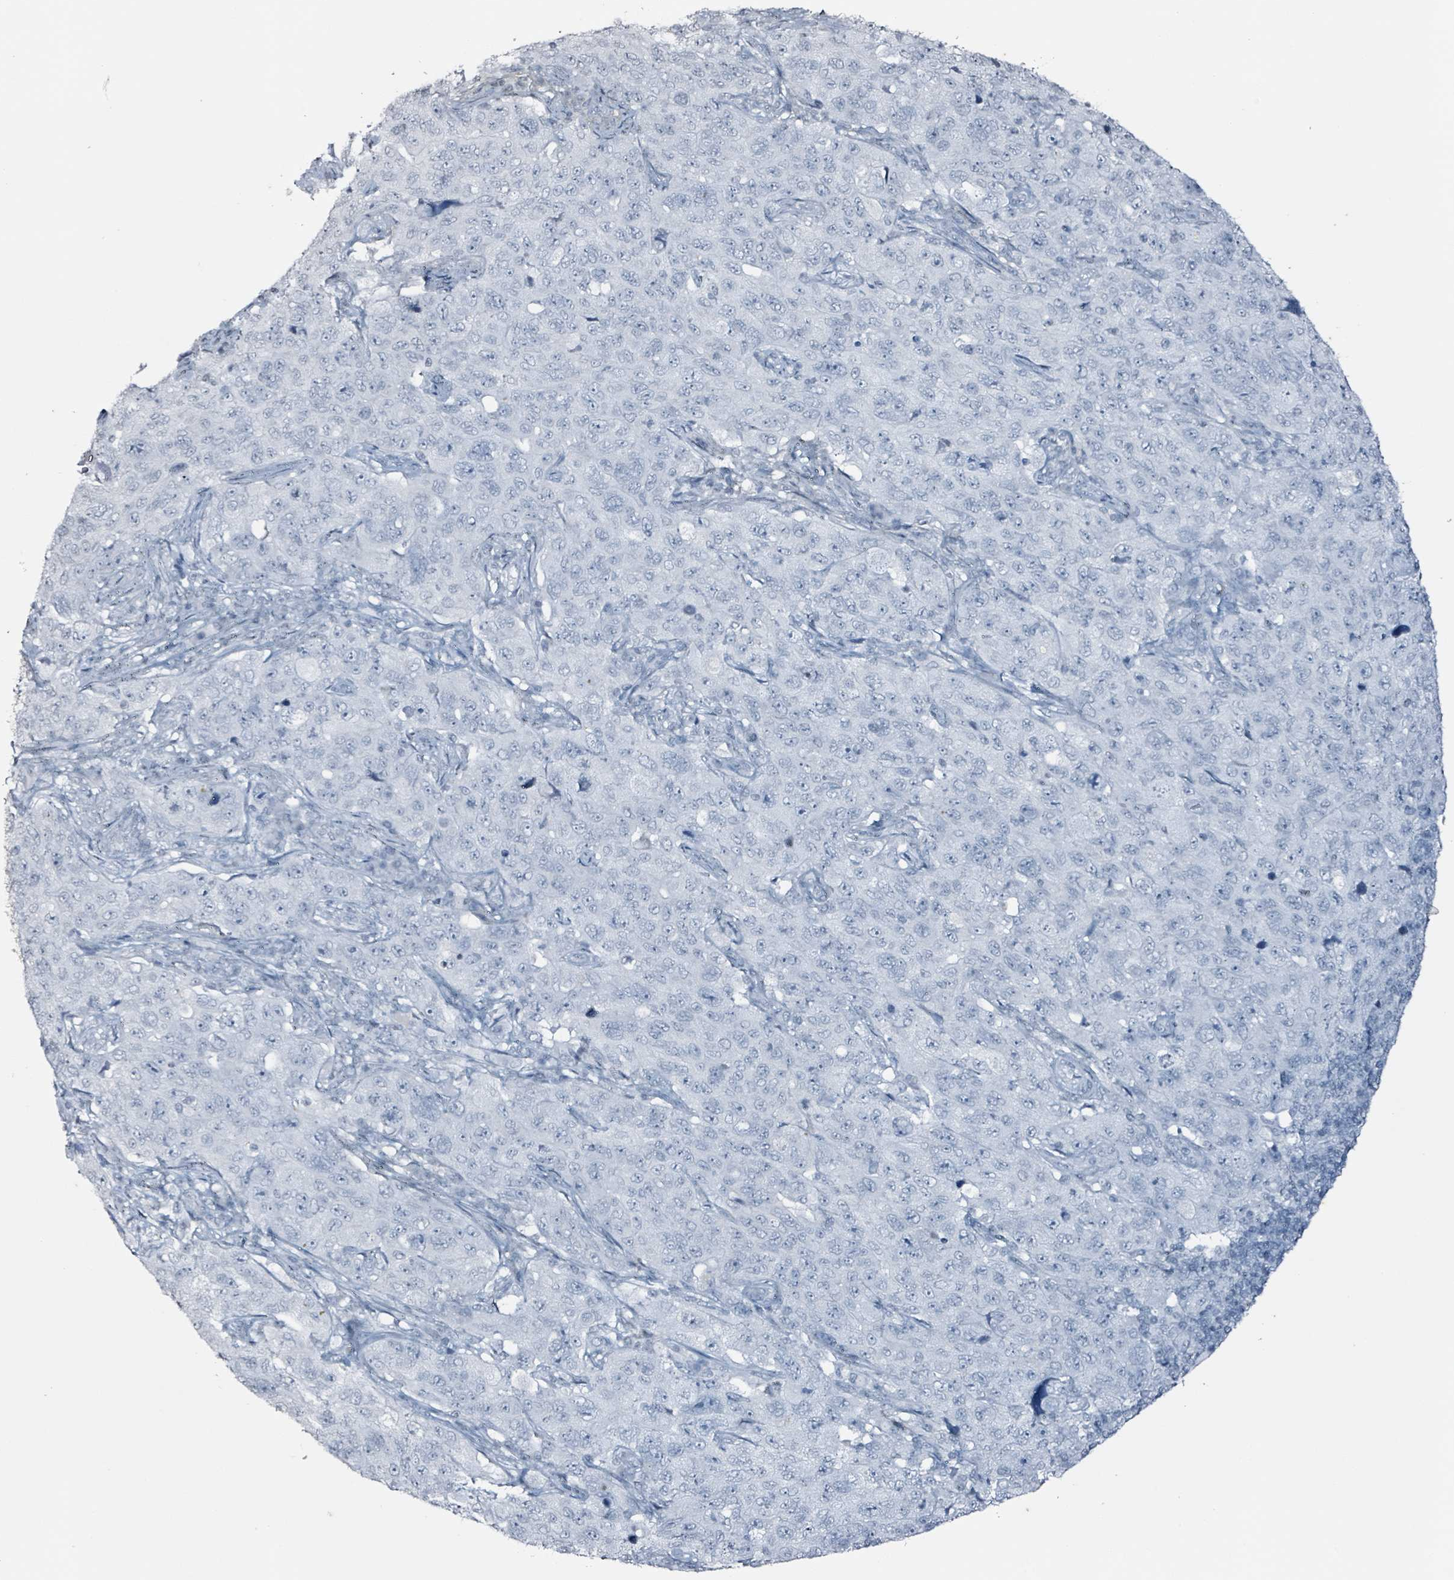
{"staining": {"intensity": "negative", "quantity": "none", "location": "none"}, "tissue": "pancreatic cancer", "cell_type": "Tumor cells", "image_type": "cancer", "snomed": [{"axis": "morphology", "description": "Adenocarcinoma, NOS"}, {"axis": "topography", "description": "Pancreas"}], "caption": "Immunohistochemical staining of human pancreatic adenocarcinoma reveals no significant staining in tumor cells.", "gene": "CA9", "patient": {"sex": "male", "age": 68}}